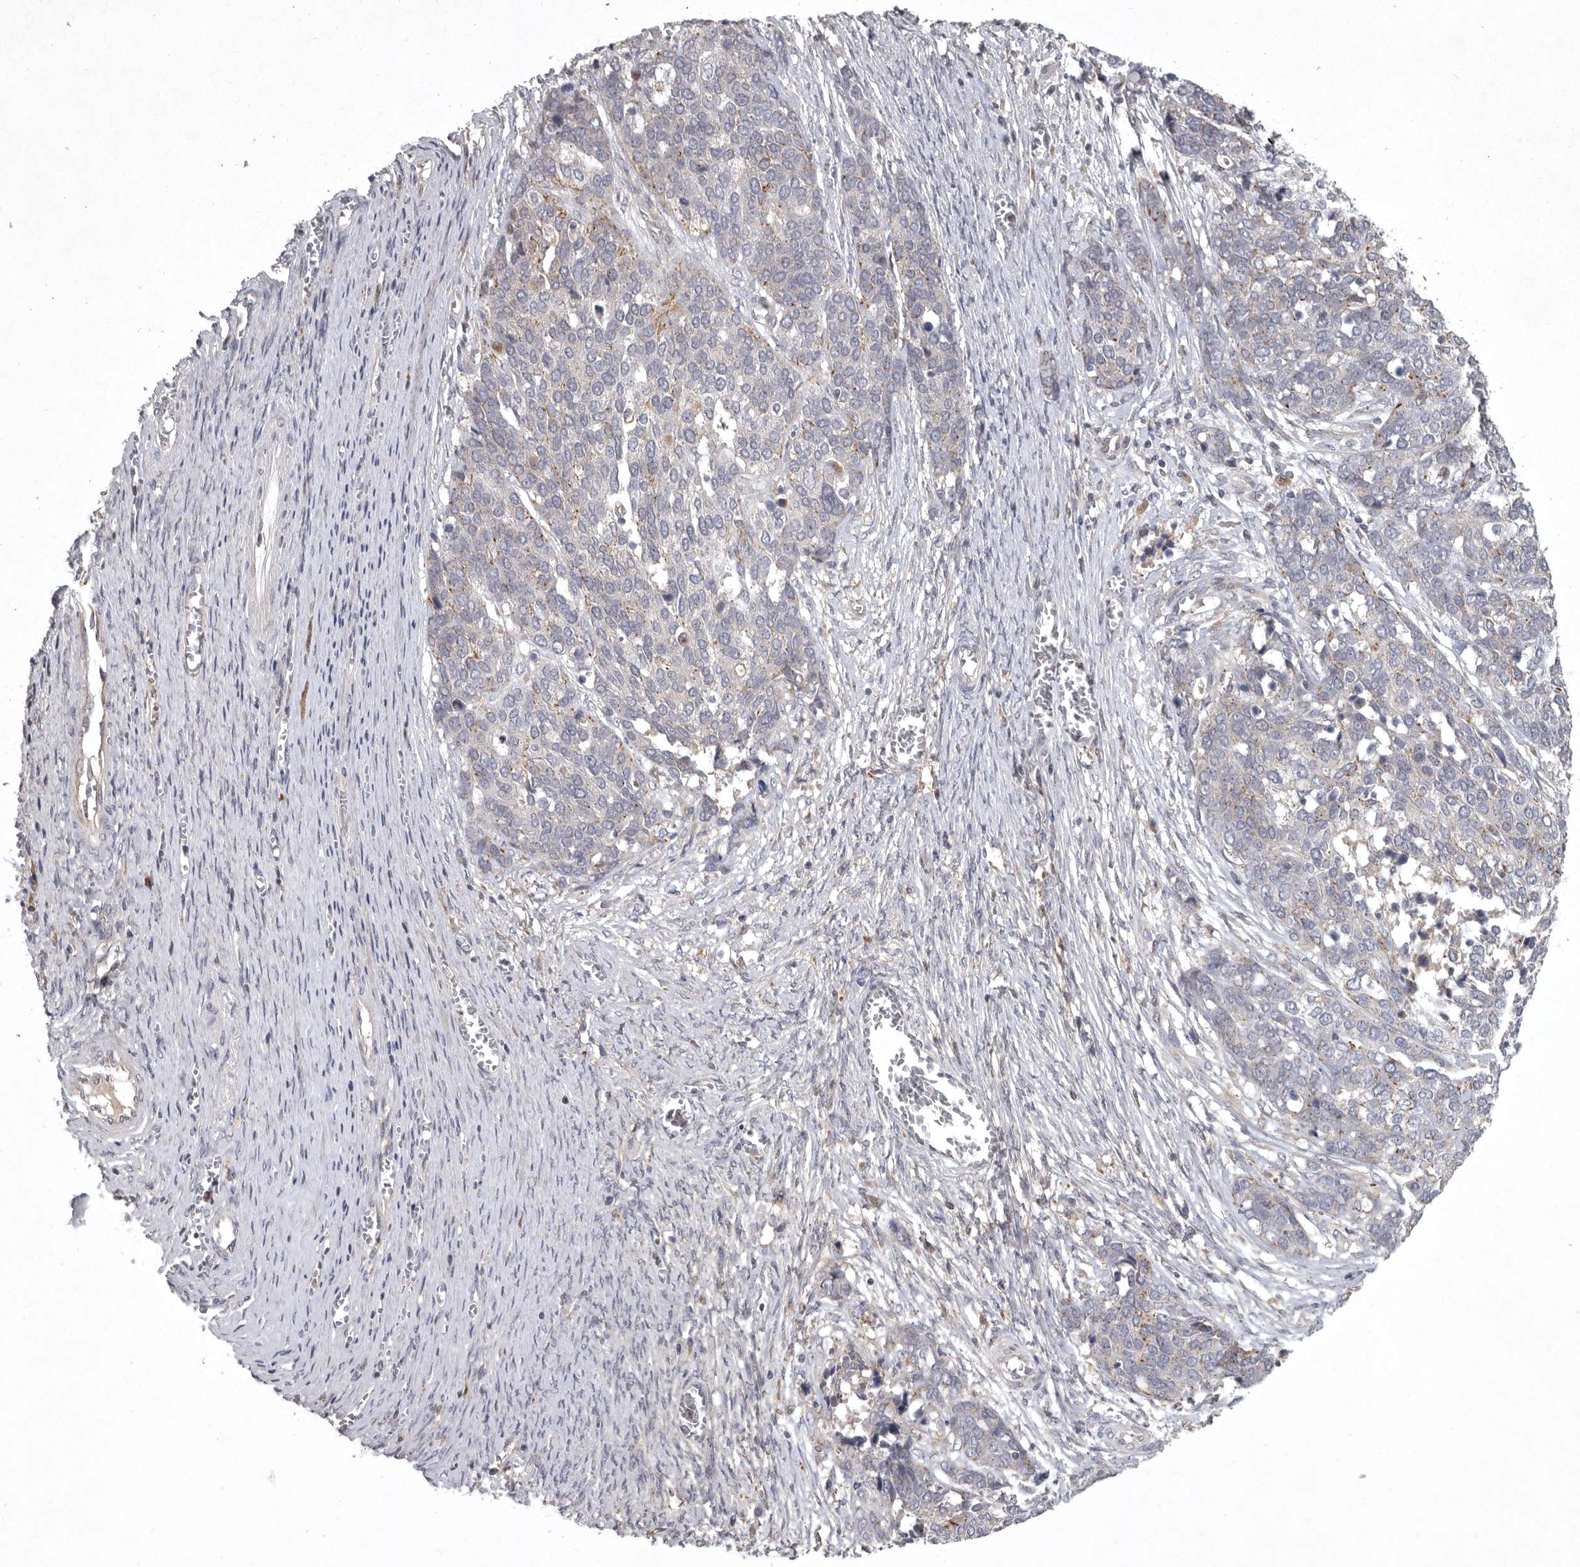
{"staining": {"intensity": "moderate", "quantity": "<25%", "location": "cytoplasmic/membranous"}, "tissue": "ovarian cancer", "cell_type": "Tumor cells", "image_type": "cancer", "snomed": [{"axis": "morphology", "description": "Cystadenocarcinoma, serous, NOS"}, {"axis": "topography", "description": "Ovary"}], "caption": "This is an image of immunohistochemistry staining of ovarian serous cystadenocarcinoma, which shows moderate staining in the cytoplasmic/membranous of tumor cells.", "gene": "LAMTOR3", "patient": {"sex": "female", "age": 44}}